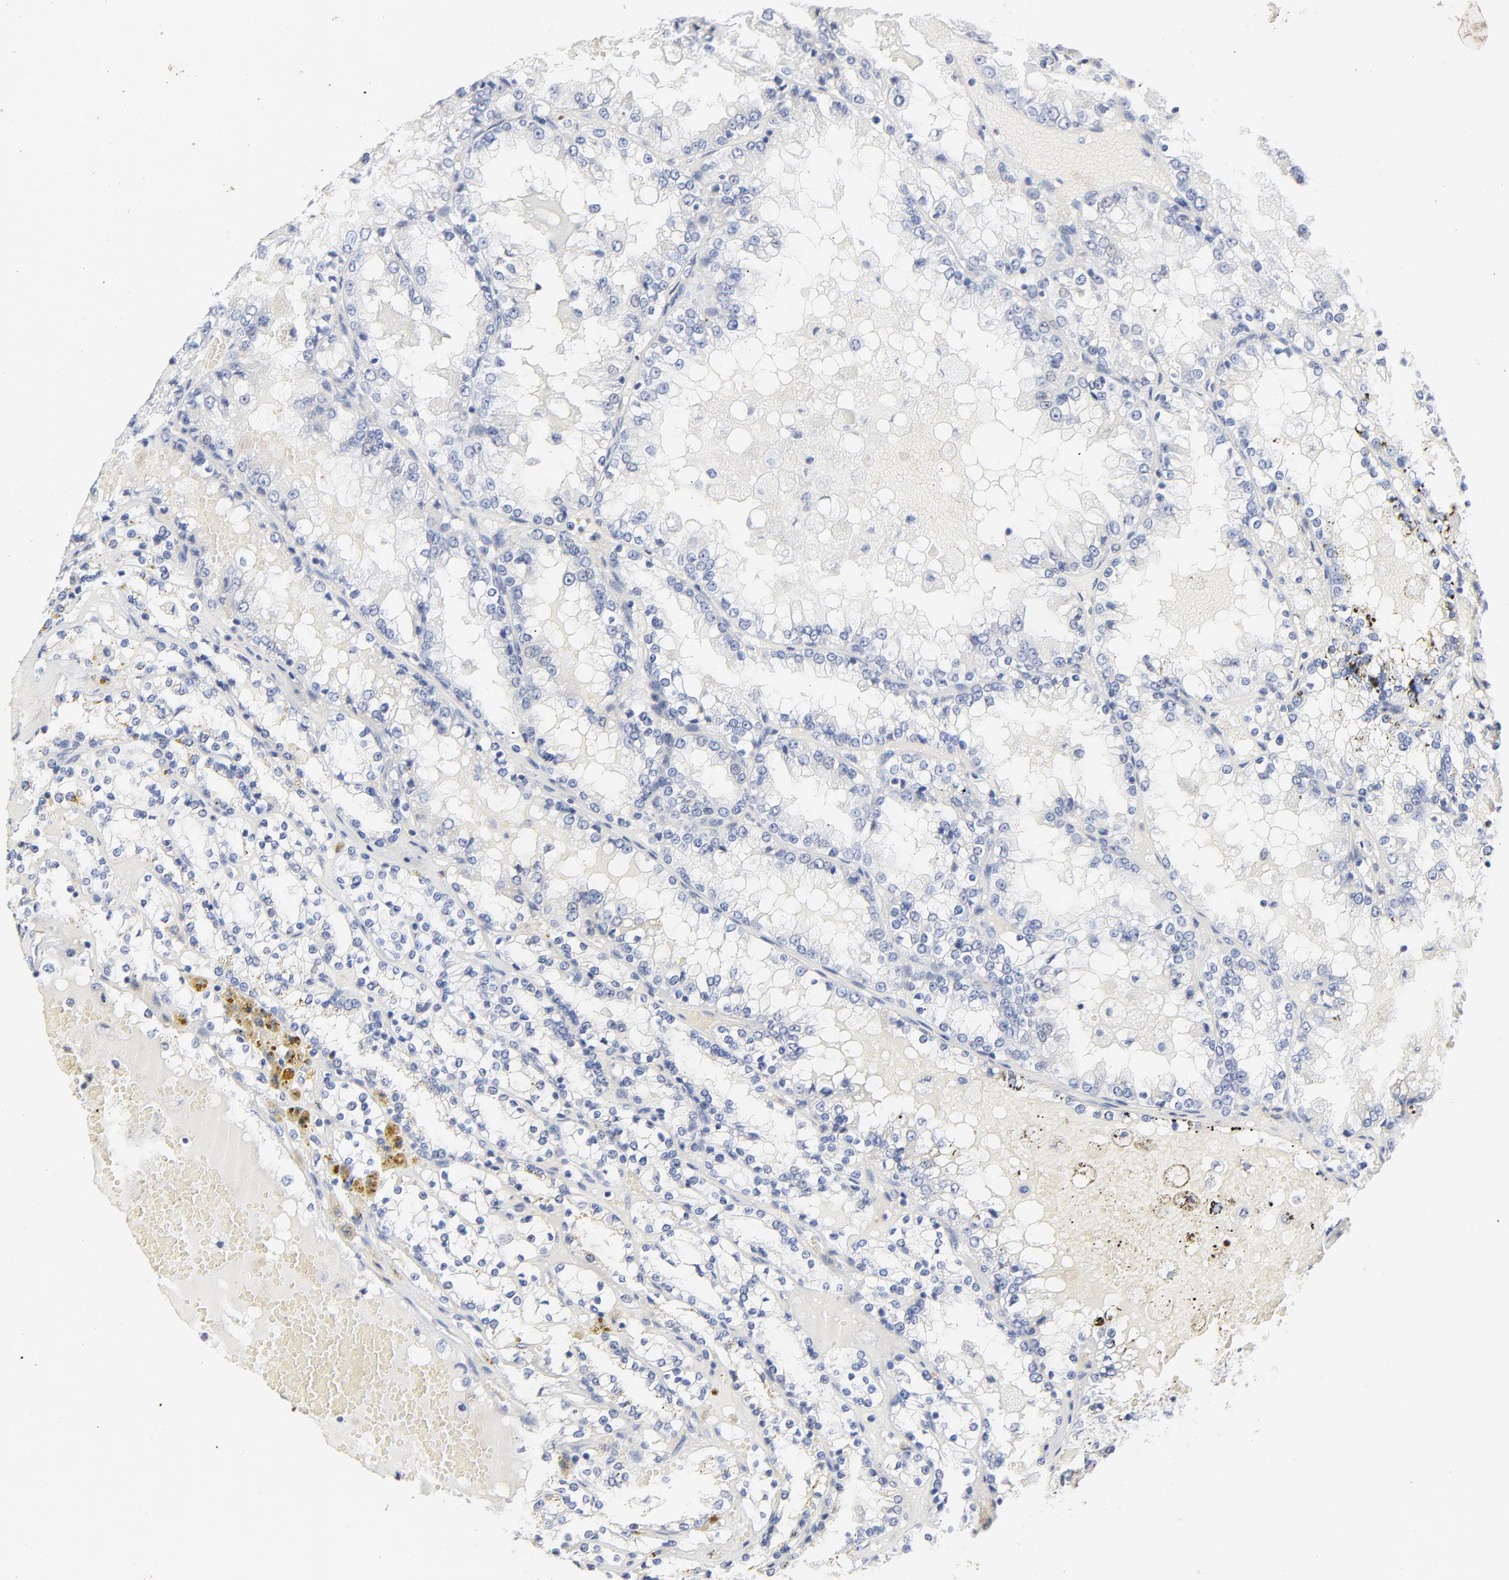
{"staining": {"intensity": "negative", "quantity": "none", "location": "none"}, "tissue": "renal cancer", "cell_type": "Tumor cells", "image_type": "cancer", "snomed": [{"axis": "morphology", "description": "Adenocarcinoma, NOS"}, {"axis": "topography", "description": "Kidney"}], "caption": "Photomicrograph shows no protein expression in tumor cells of renal cancer tissue.", "gene": "AADAC", "patient": {"sex": "female", "age": 56}}